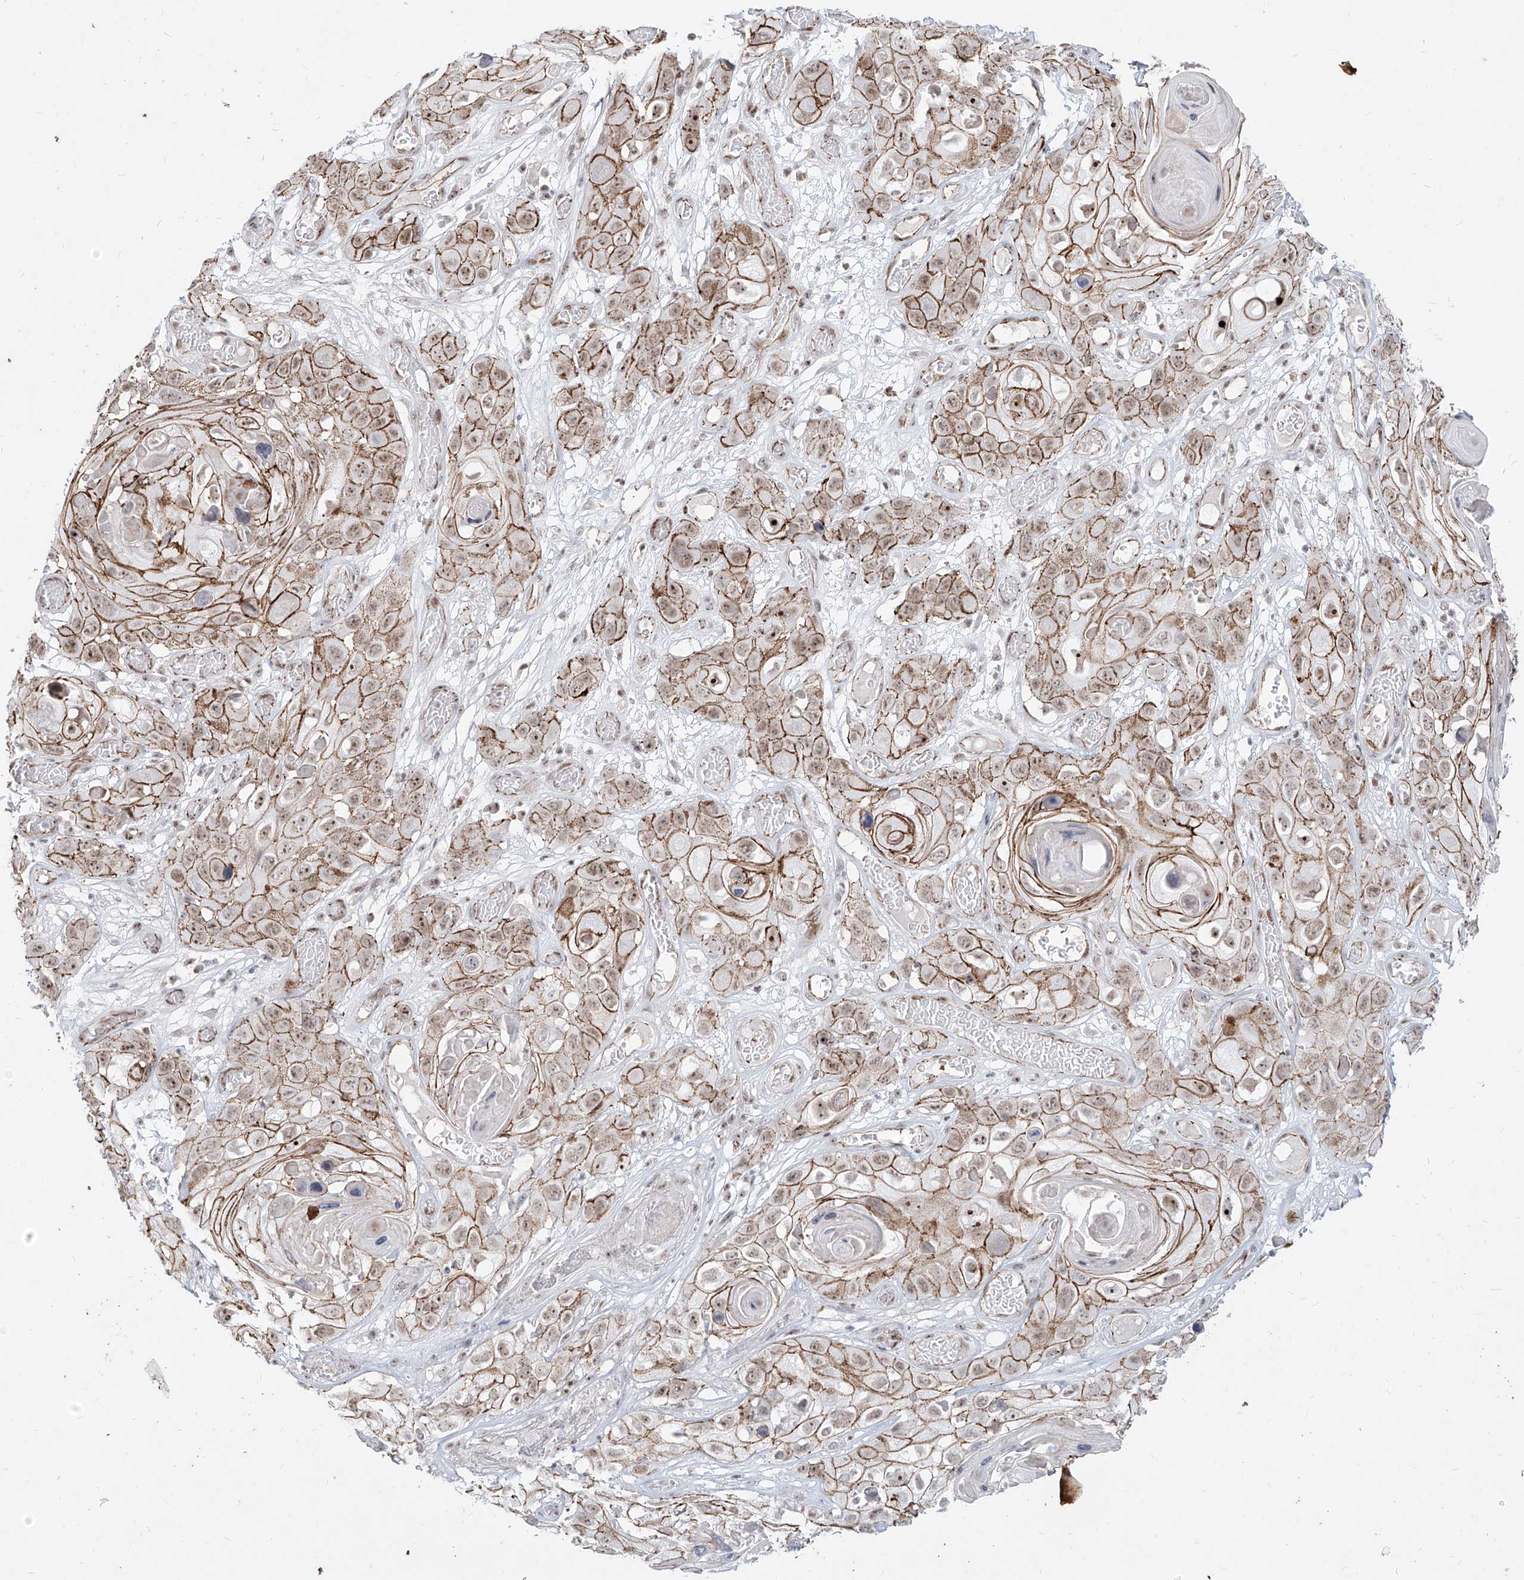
{"staining": {"intensity": "strong", "quantity": "25%-75%", "location": "cytoplasmic/membranous,nuclear"}, "tissue": "skin cancer", "cell_type": "Tumor cells", "image_type": "cancer", "snomed": [{"axis": "morphology", "description": "Squamous cell carcinoma, NOS"}, {"axis": "topography", "description": "Skin"}], "caption": "Squamous cell carcinoma (skin) was stained to show a protein in brown. There is high levels of strong cytoplasmic/membranous and nuclear staining in about 25%-75% of tumor cells.", "gene": "ZNF710", "patient": {"sex": "male", "age": 55}}